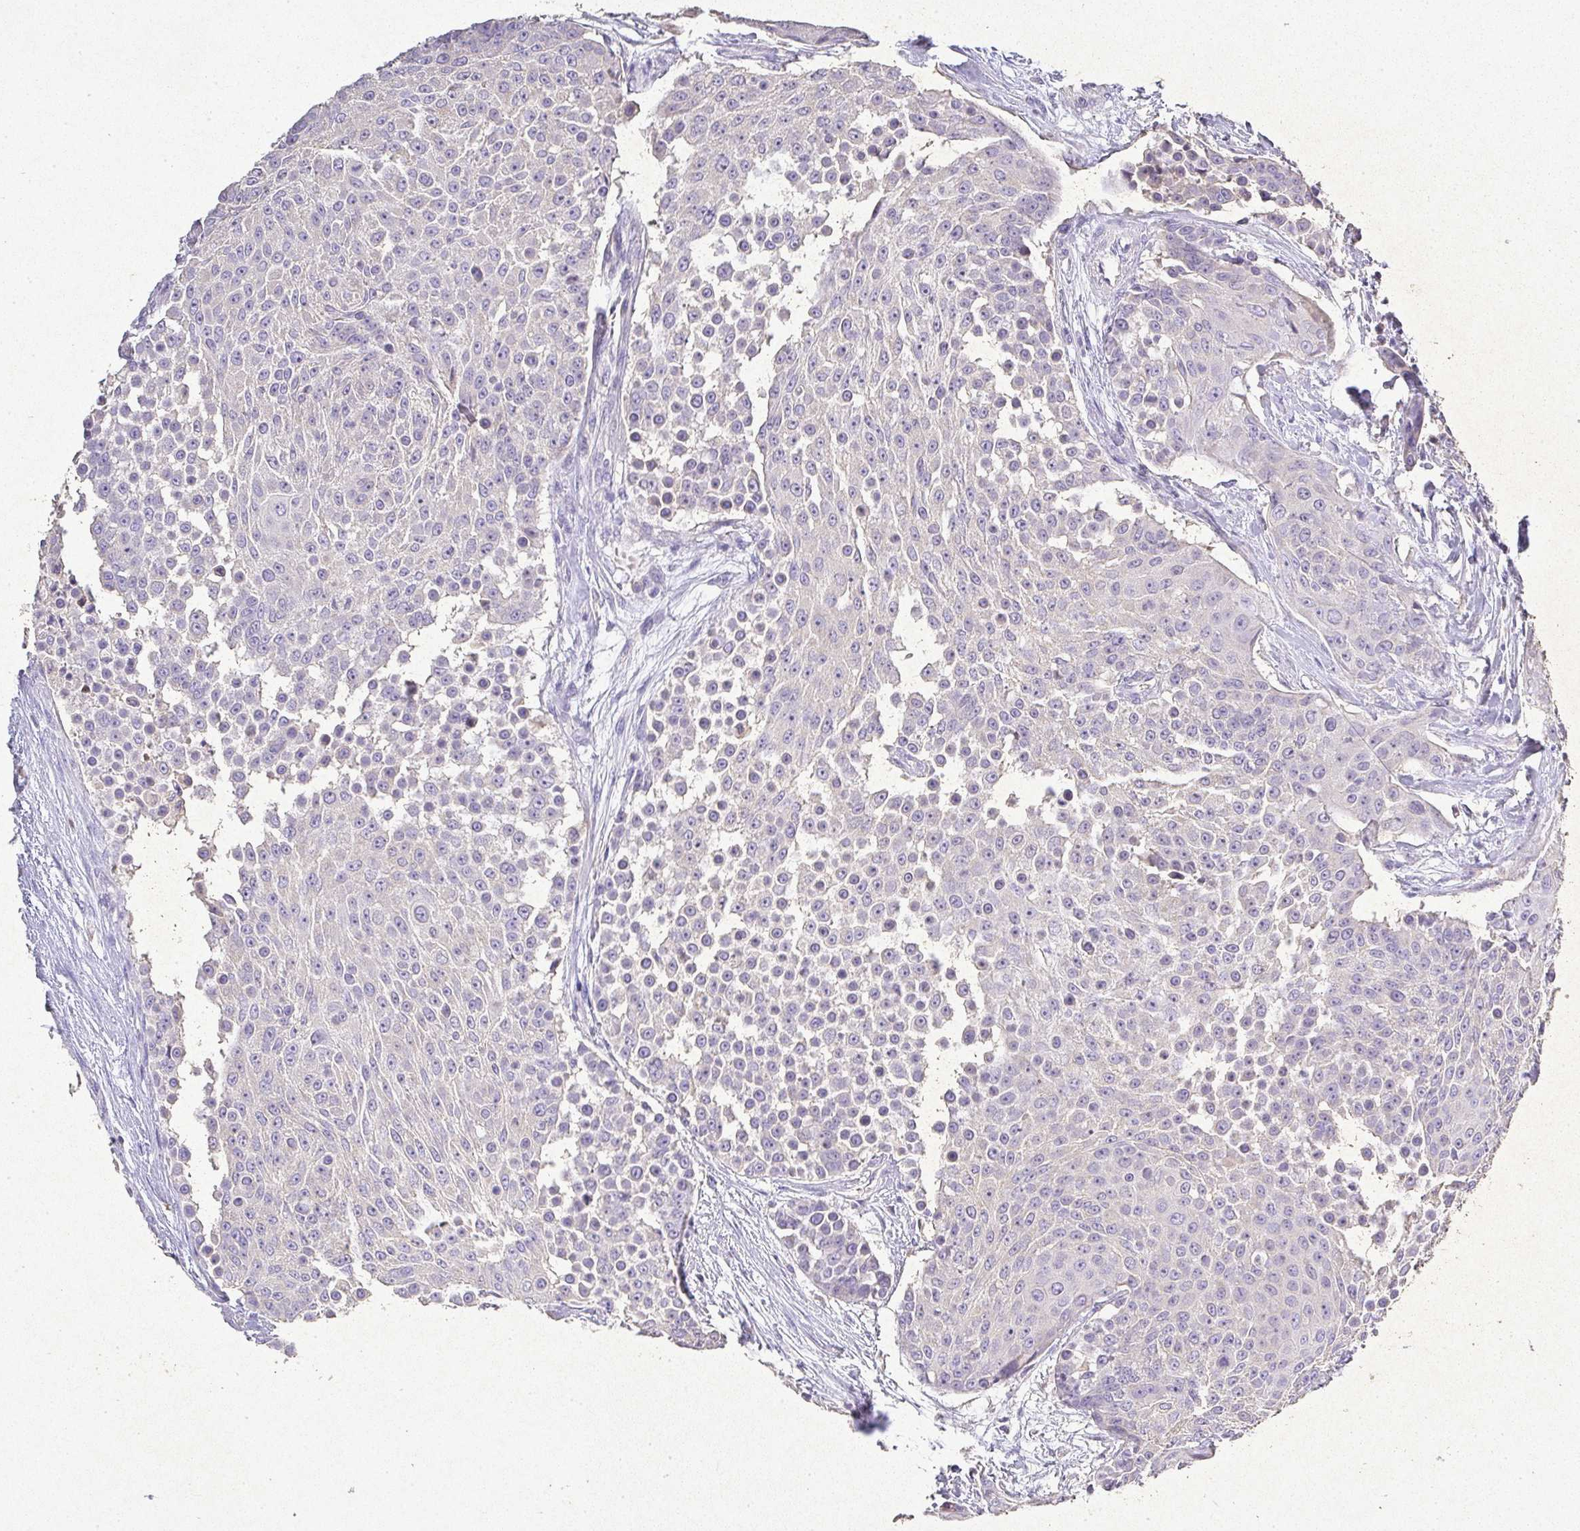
{"staining": {"intensity": "negative", "quantity": "none", "location": "none"}, "tissue": "urothelial cancer", "cell_type": "Tumor cells", "image_type": "cancer", "snomed": [{"axis": "morphology", "description": "Urothelial carcinoma, High grade"}, {"axis": "topography", "description": "Urinary bladder"}], "caption": "This is an immunohistochemistry micrograph of urothelial cancer. There is no positivity in tumor cells.", "gene": "RPS2", "patient": {"sex": "female", "age": 63}}